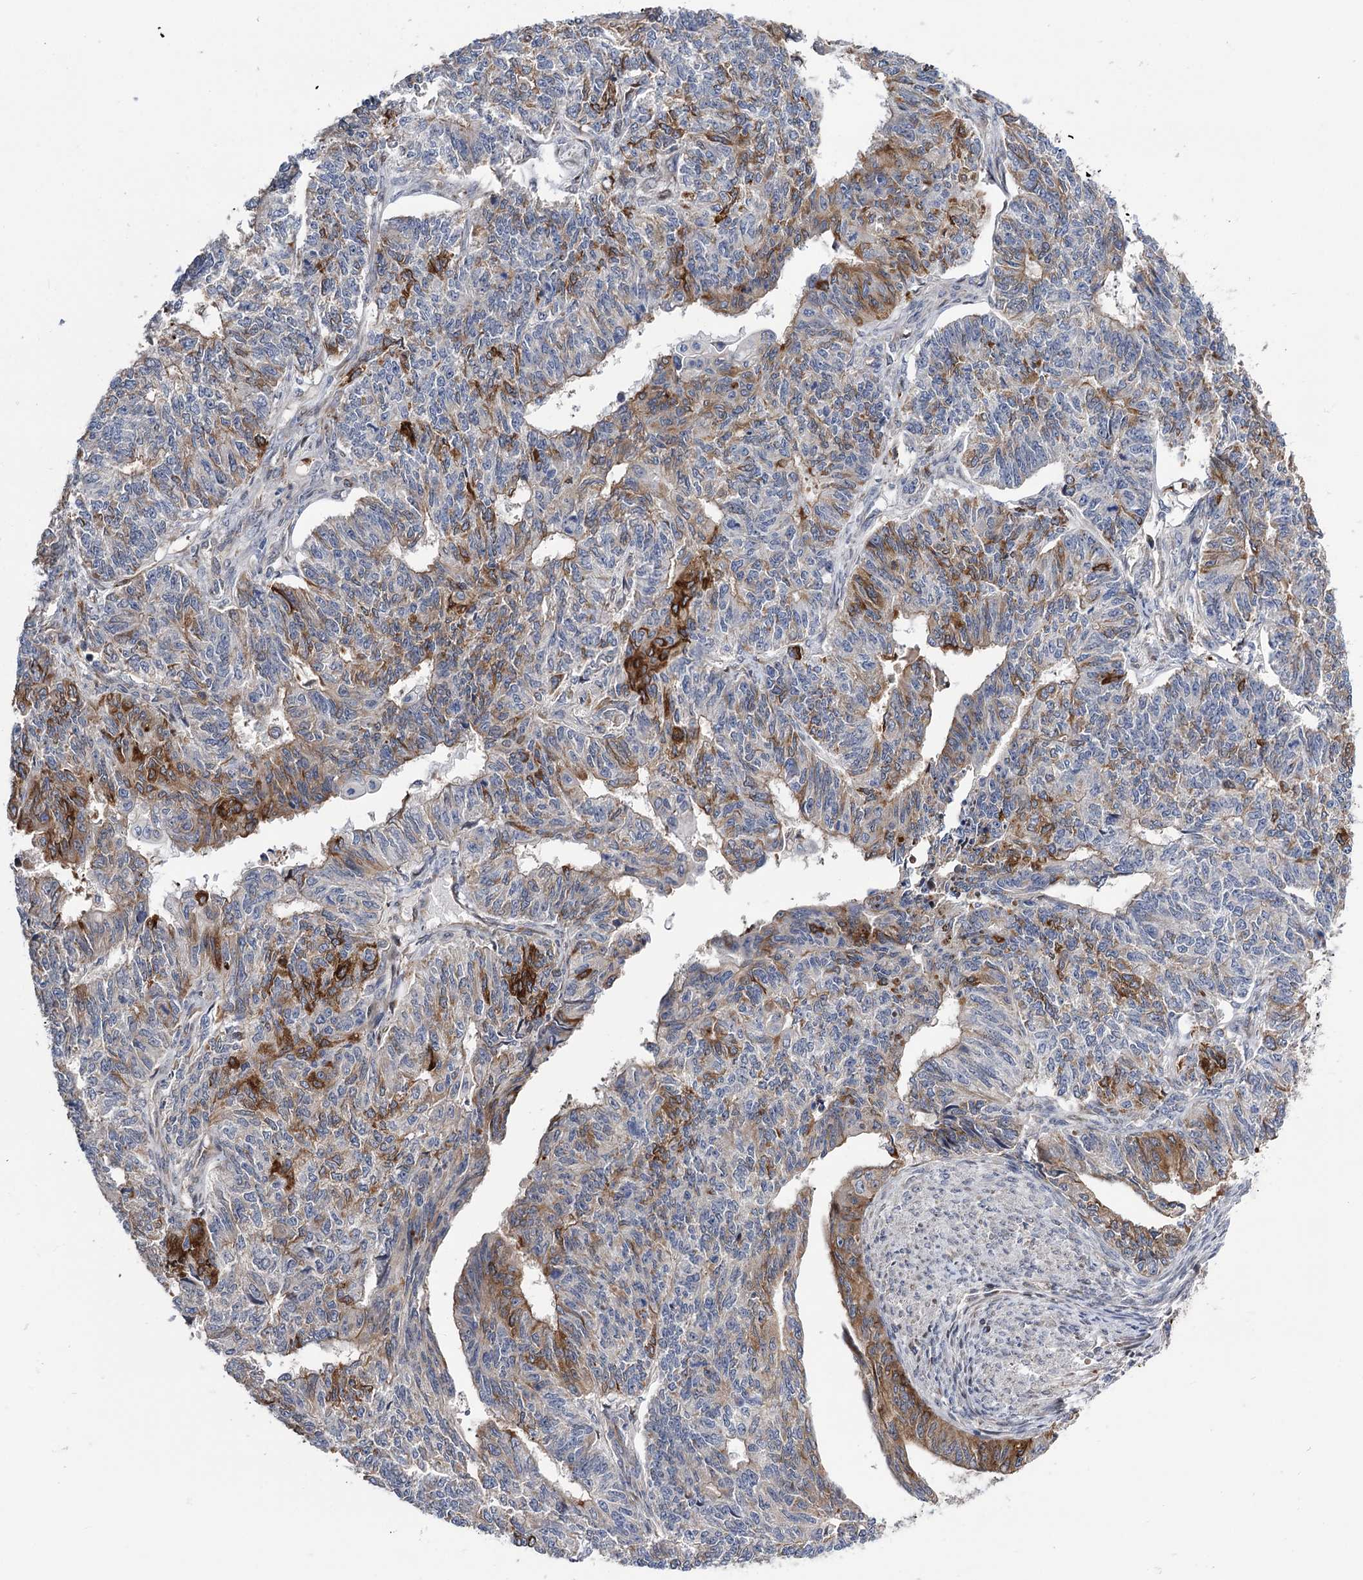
{"staining": {"intensity": "moderate", "quantity": "<25%", "location": "cytoplasmic/membranous"}, "tissue": "endometrial cancer", "cell_type": "Tumor cells", "image_type": "cancer", "snomed": [{"axis": "morphology", "description": "Adenocarcinoma, NOS"}, {"axis": "topography", "description": "Endometrium"}], "caption": "Endometrial cancer (adenocarcinoma) stained with immunohistochemistry (IHC) exhibits moderate cytoplasmic/membranous staining in about <25% of tumor cells. (DAB (3,3'-diaminobenzidine) IHC, brown staining for protein, blue staining for nuclei).", "gene": "UBR1", "patient": {"sex": "female", "age": 32}}